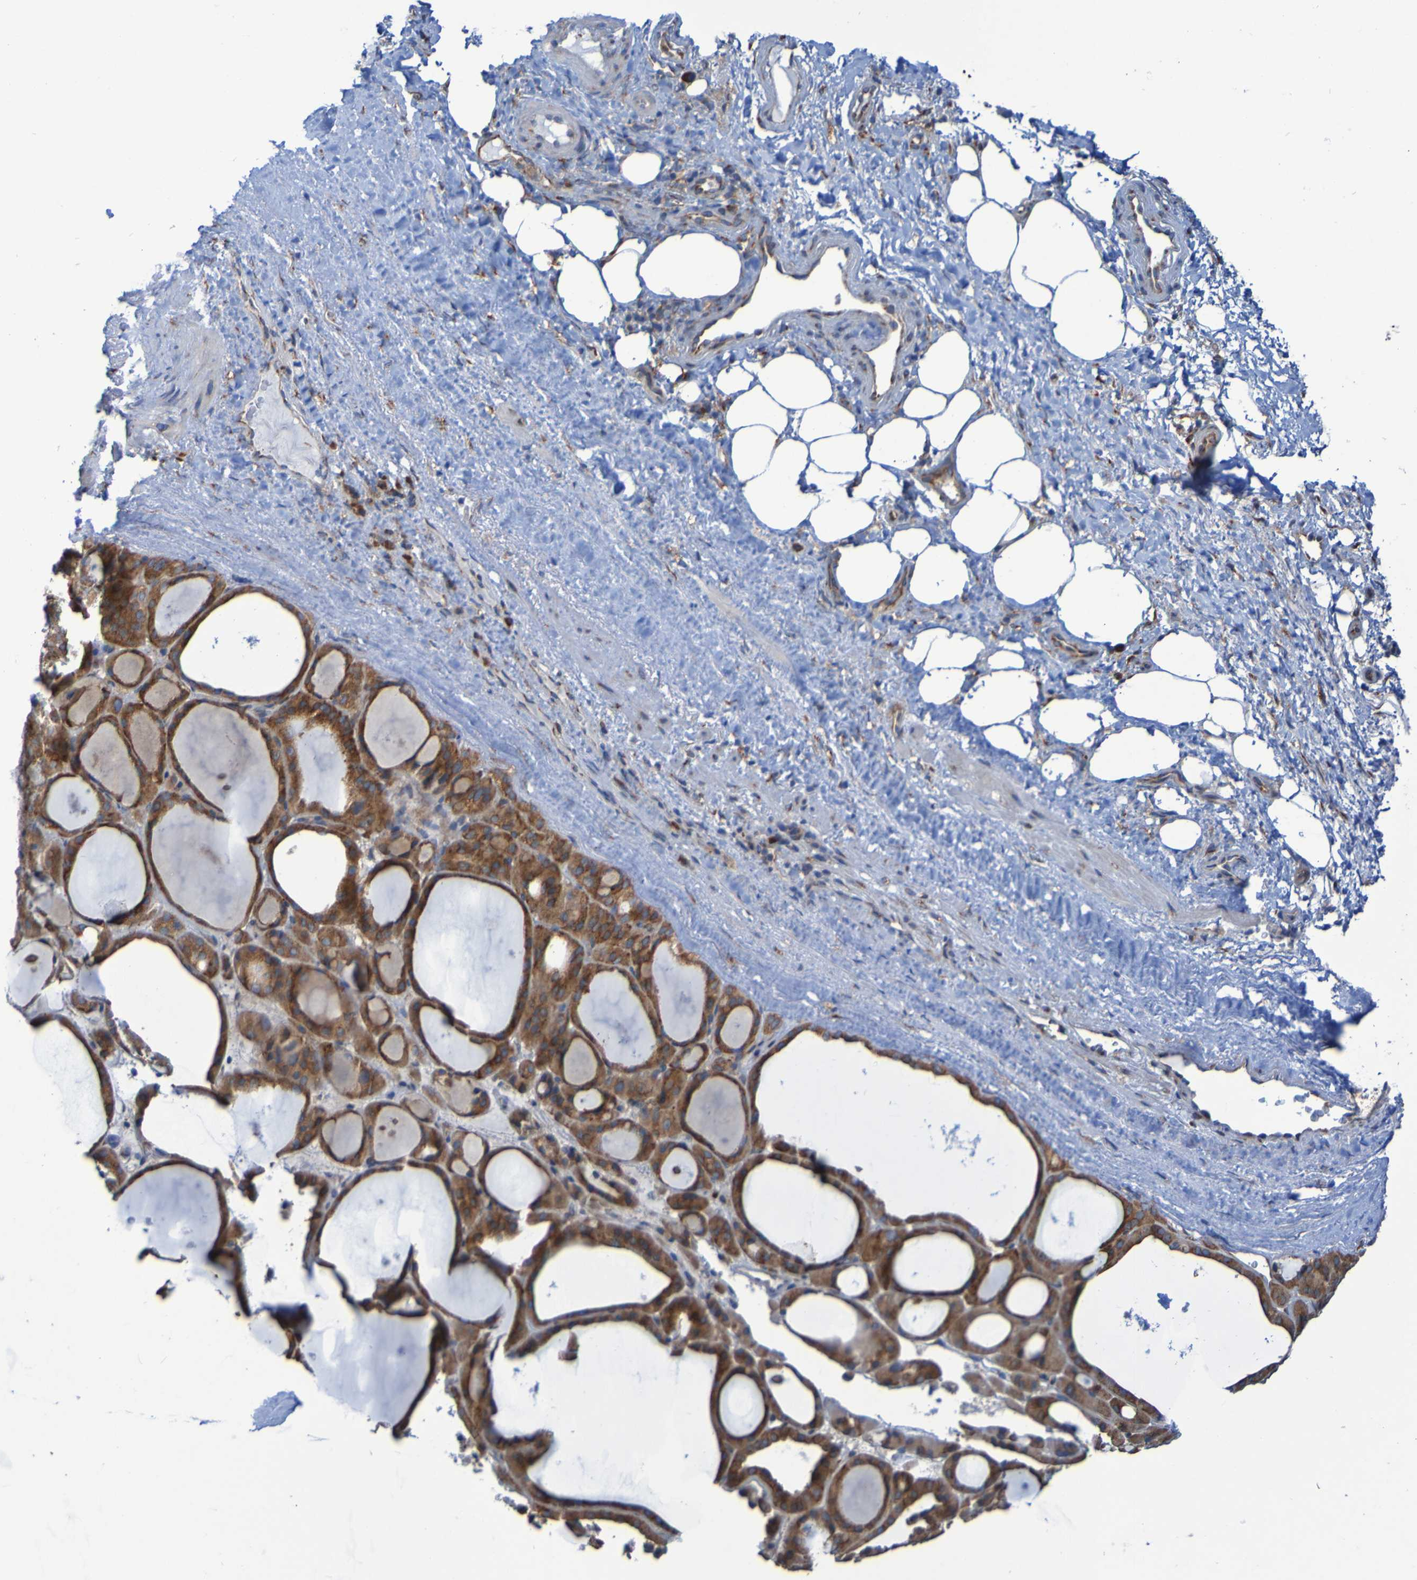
{"staining": {"intensity": "strong", "quantity": ">75%", "location": "cytoplasmic/membranous"}, "tissue": "thyroid gland", "cell_type": "Glandular cells", "image_type": "normal", "snomed": [{"axis": "morphology", "description": "Normal tissue, NOS"}, {"axis": "morphology", "description": "Carcinoma, NOS"}, {"axis": "topography", "description": "Thyroid gland"}], "caption": "Glandular cells exhibit high levels of strong cytoplasmic/membranous staining in approximately >75% of cells in unremarkable human thyroid gland. Using DAB (brown) and hematoxylin (blue) stains, captured at high magnification using brightfield microscopy.", "gene": "FKBP3", "patient": {"sex": "female", "age": 86}}